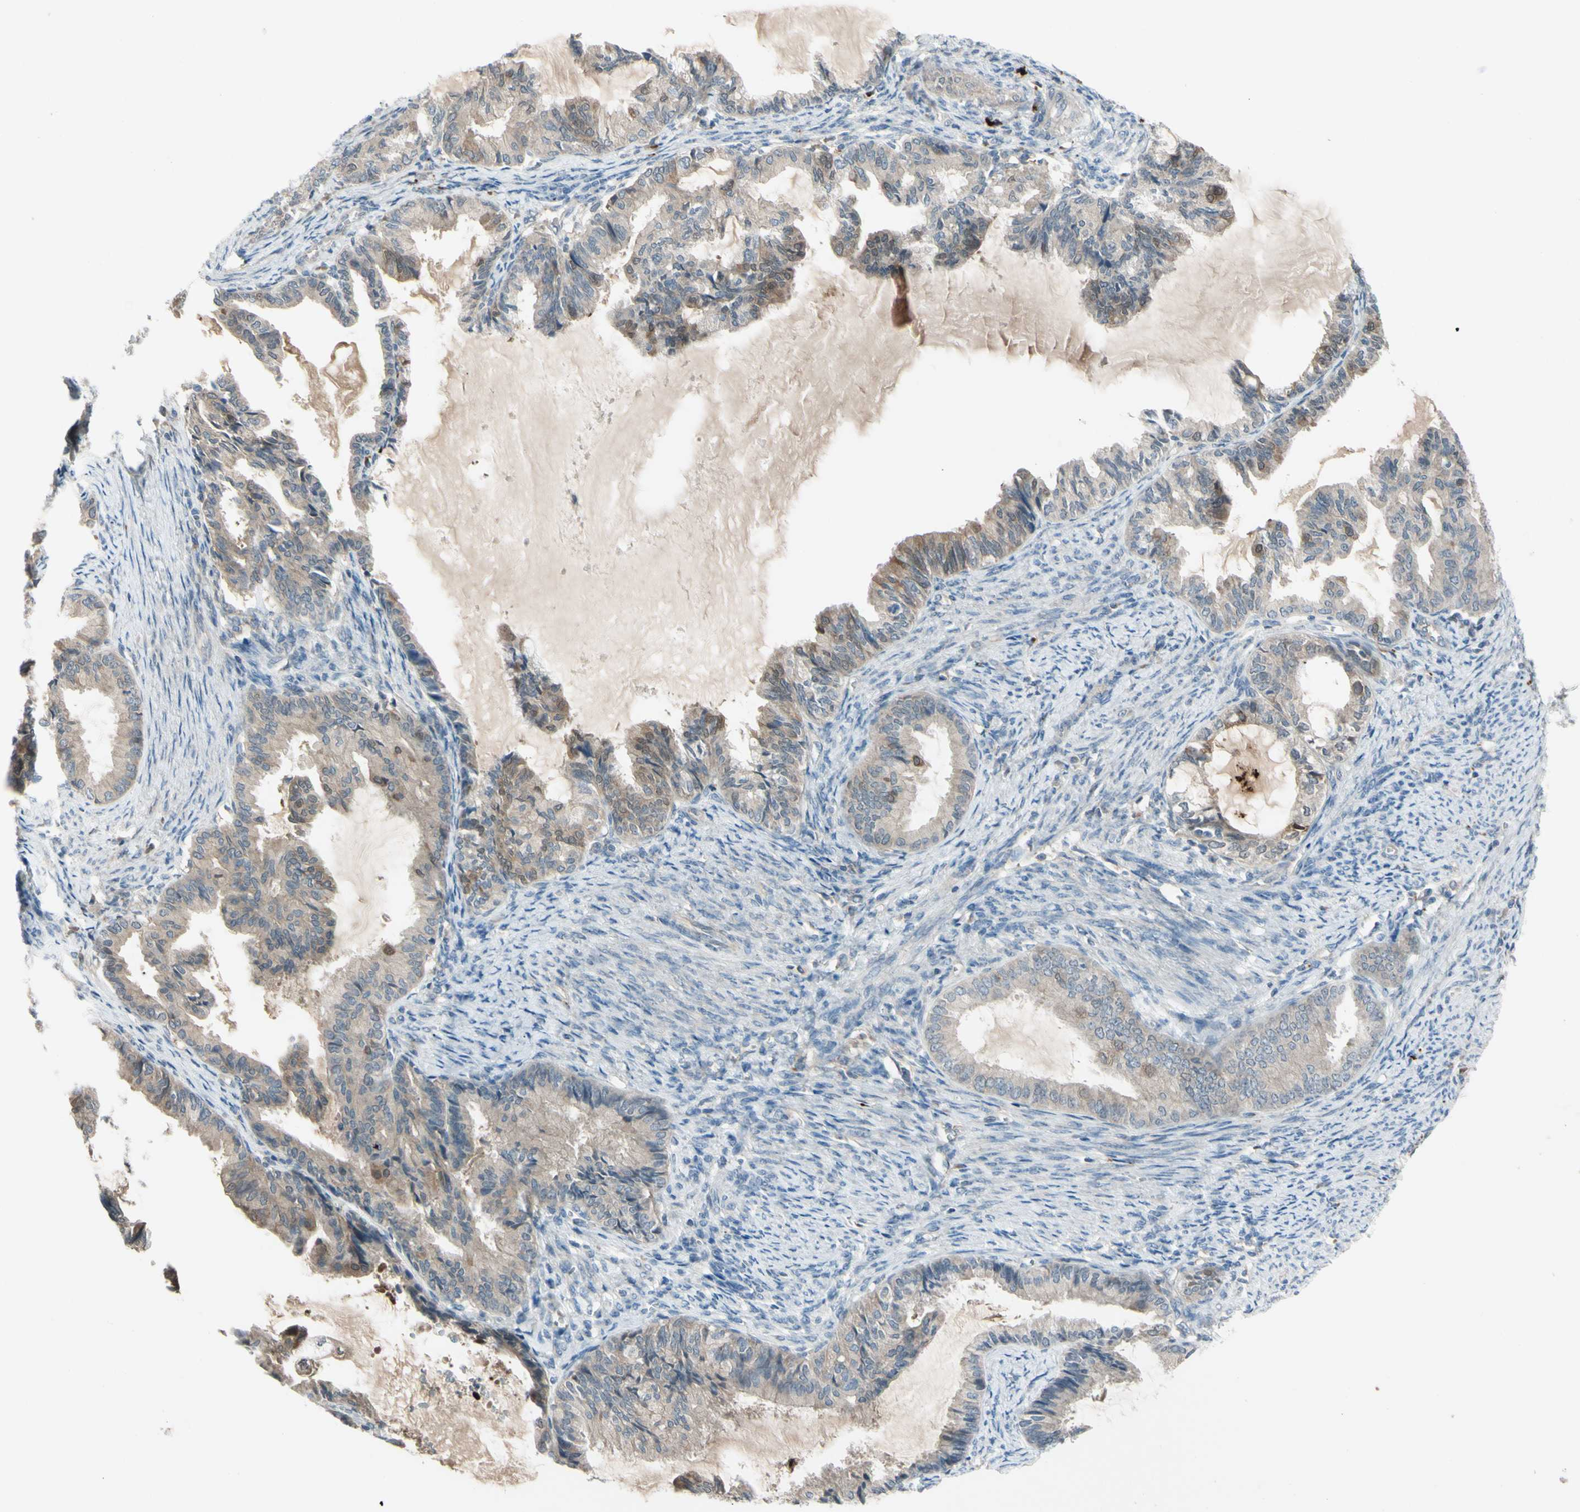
{"staining": {"intensity": "weak", "quantity": ">75%", "location": "cytoplasmic/membranous"}, "tissue": "endometrial cancer", "cell_type": "Tumor cells", "image_type": "cancer", "snomed": [{"axis": "morphology", "description": "Adenocarcinoma, NOS"}, {"axis": "topography", "description": "Endometrium"}], "caption": "Immunohistochemistry (IHC) staining of adenocarcinoma (endometrial), which exhibits low levels of weak cytoplasmic/membranous staining in about >75% of tumor cells indicating weak cytoplasmic/membranous protein positivity. The staining was performed using DAB (3,3'-diaminobenzidine) (brown) for protein detection and nuclei were counterstained in hematoxylin (blue).", "gene": "AFP", "patient": {"sex": "female", "age": 86}}